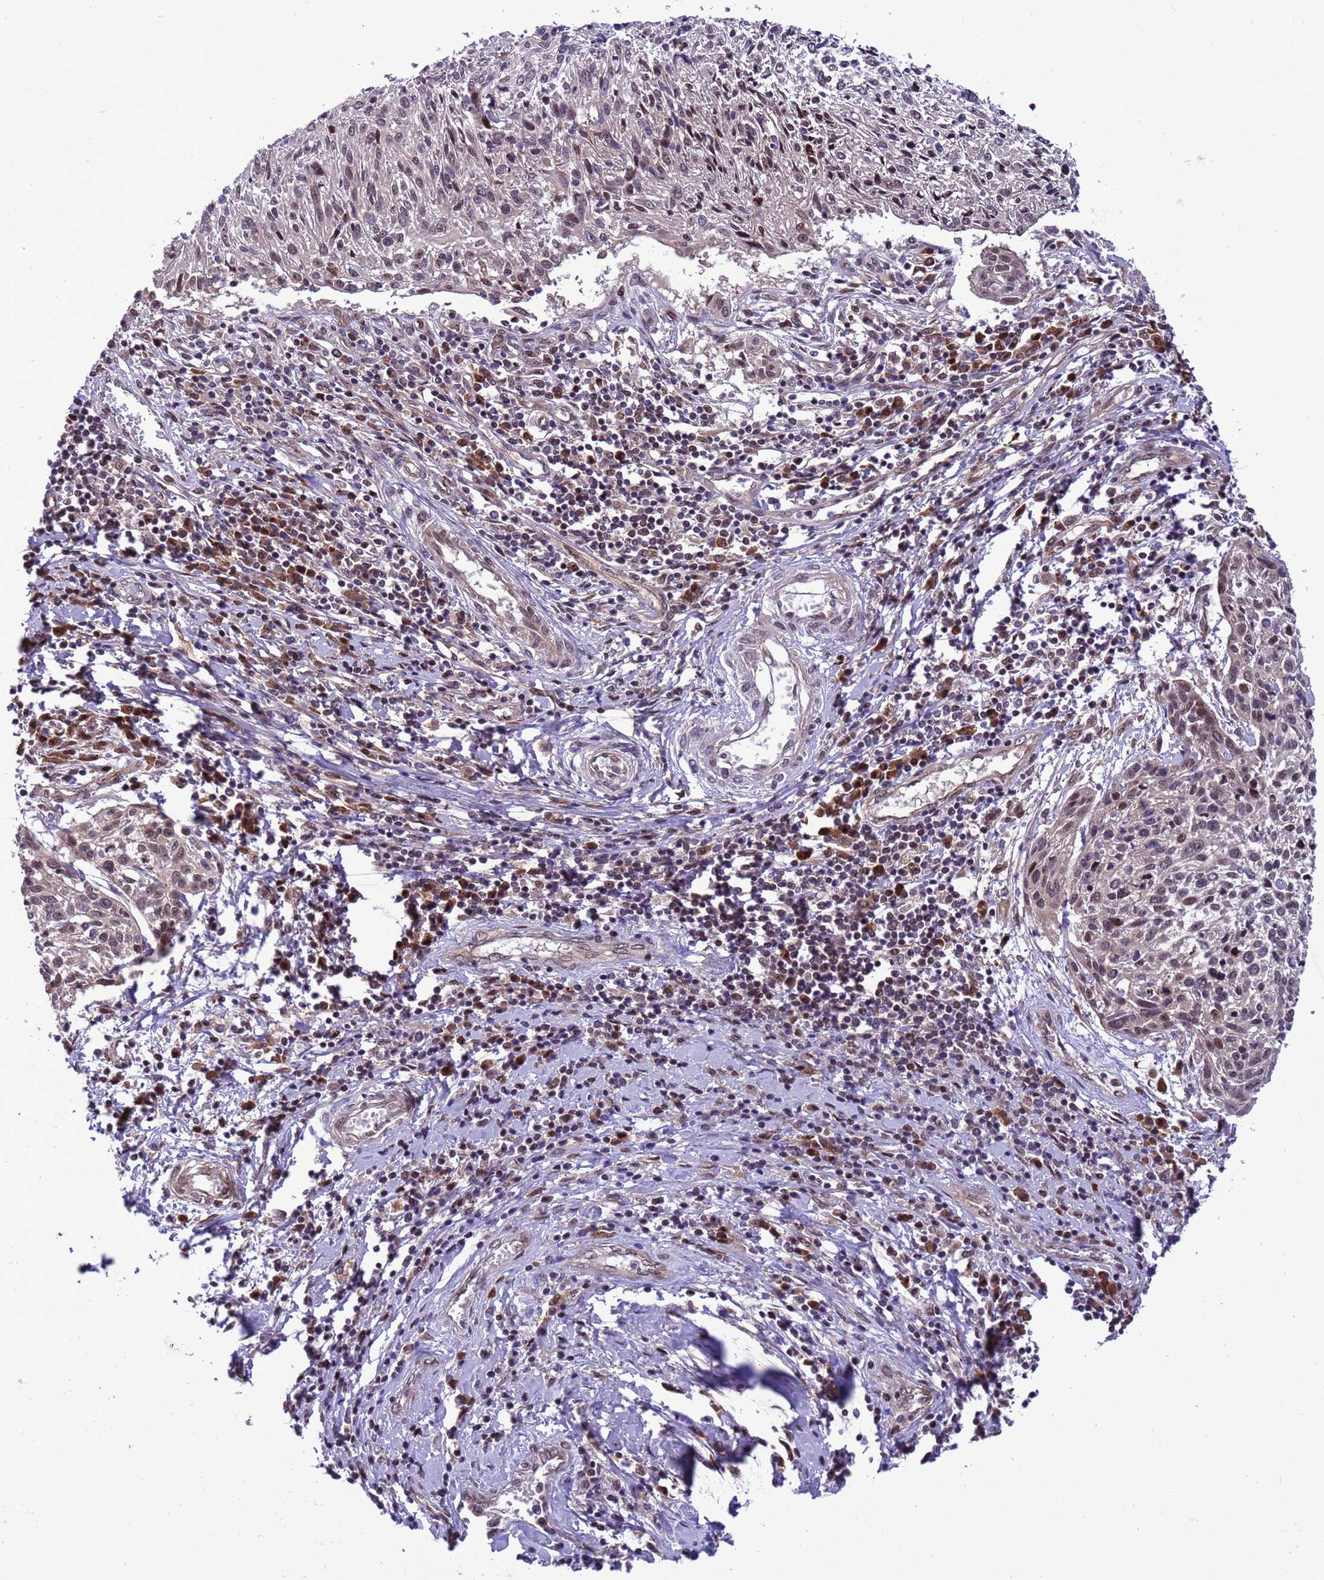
{"staining": {"intensity": "moderate", "quantity": "<25%", "location": "nuclear"}, "tissue": "cervical cancer", "cell_type": "Tumor cells", "image_type": "cancer", "snomed": [{"axis": "morphology", "description": "Squamous cell carcinoma, NOS"}, {"axis": "topography", "description": "Cervix"}], "caption": "IHC staining of cervical cancer (squamous cell carcinoma), which reveals low levels of moderate nuclear positivity in about <25% of tumor cells indicating moderate nuclear protein positivity. The staining was performed using DAB (3,3'-diaminobenzidine) (brown) for protein detection and nuclei were counterstained in hematoxylin (blue).", "gene": "RASD1", "patient": {"sex": "female", "age": 51}}